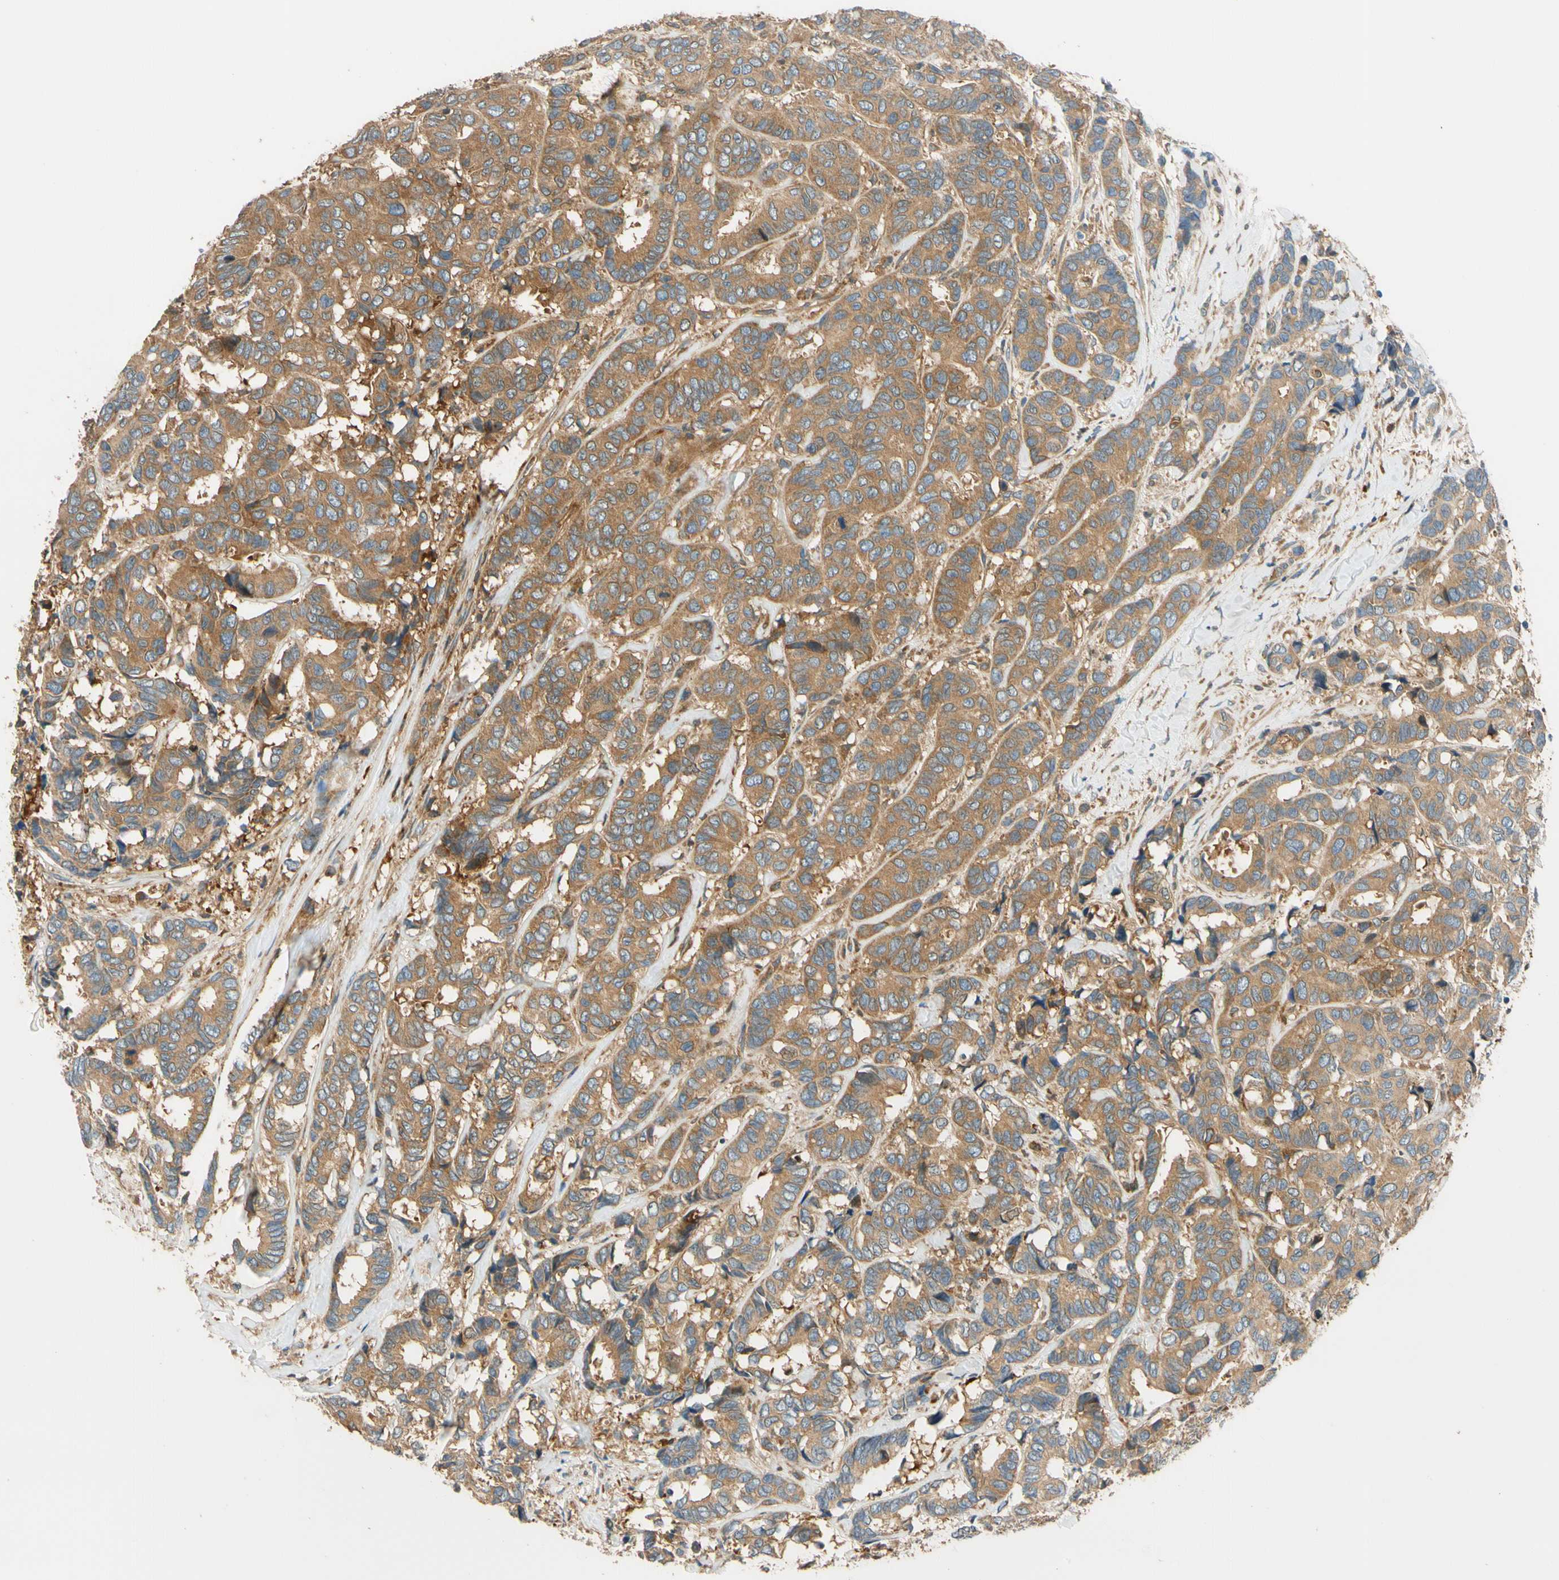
{"staining": {"intensity": "moderate", "quantity": ">75%", "location": "cytoplasmic/membranous"}, "tissue": "breast cancer", "cell_type": "Tumor cells", "image_type": "cancer", "snomed": [{"axis": "morphology", "description": "Duct carcinoma"}, {"axis": "topography", "description": "Breast"}], "caption": "The photomicrograph displays a brown stain indicating the presence of a protein in the cytoplasmic/membranous of tumor cells in breast cancer (invasive ductal carcinoma). The staining was performed using DAB to visualize the protein expression in brown, while the nuclei were stained in blue with hematoxylin (Magnification: 20x).", "gene": "PARP14", "patient": {"sex": "female", "age": 87}}